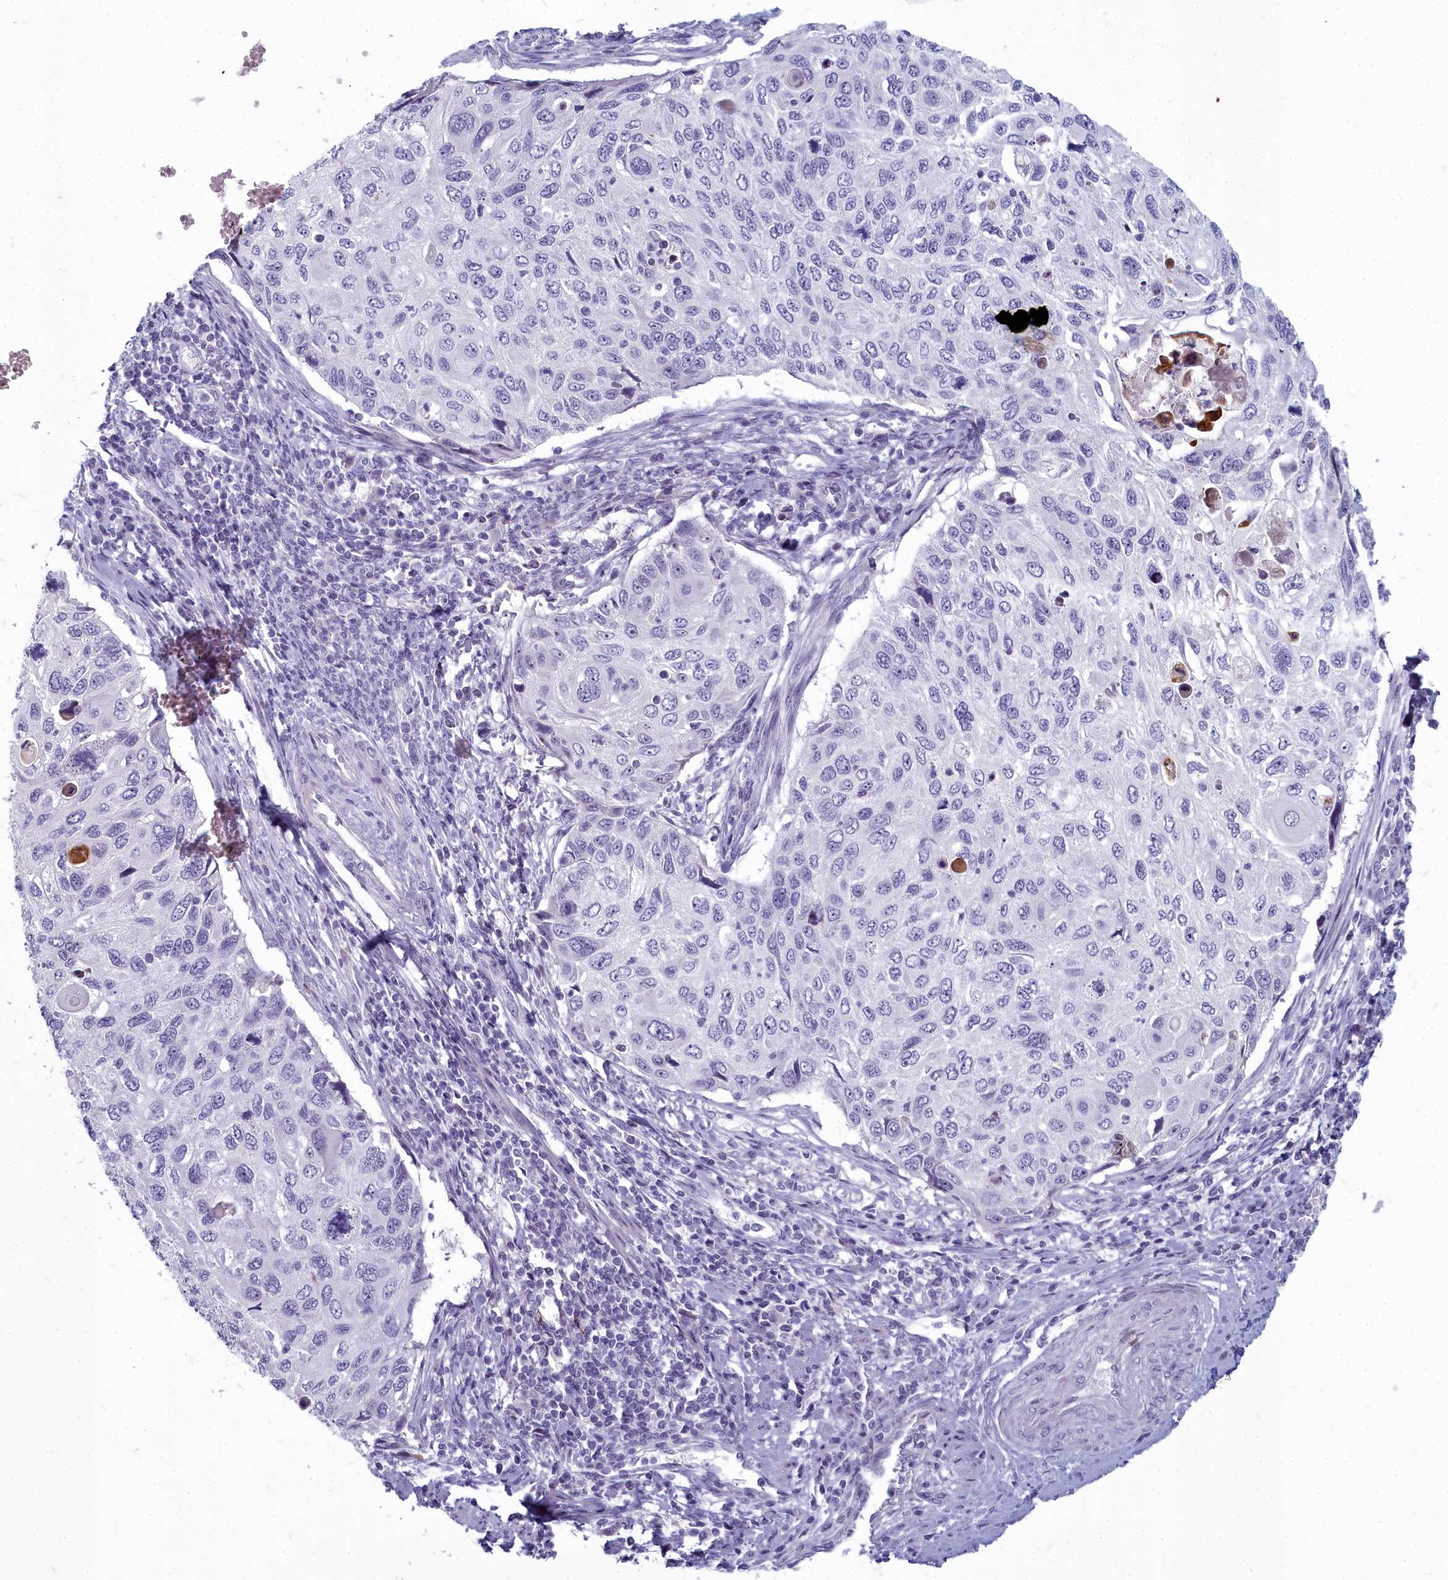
{"staining": {"intensity": "negative", "quantity": "none", "location": "none"}, "tissue": "cervical cancer", "cell_type": "Tumor cells", "image_type": "cancer", "snomed": [{"axis": "morphology", "description": "Squamous cell carcinoma, NOS"}, {"axis": "topography", "description": "Cervix"}], "caption": "Micrograph shows no protein staining in tumor cells of cervical squamous cell carcinoma tissue.", "gene": "INSYN2A", "patient": {"sex": "female", "age": 70}}